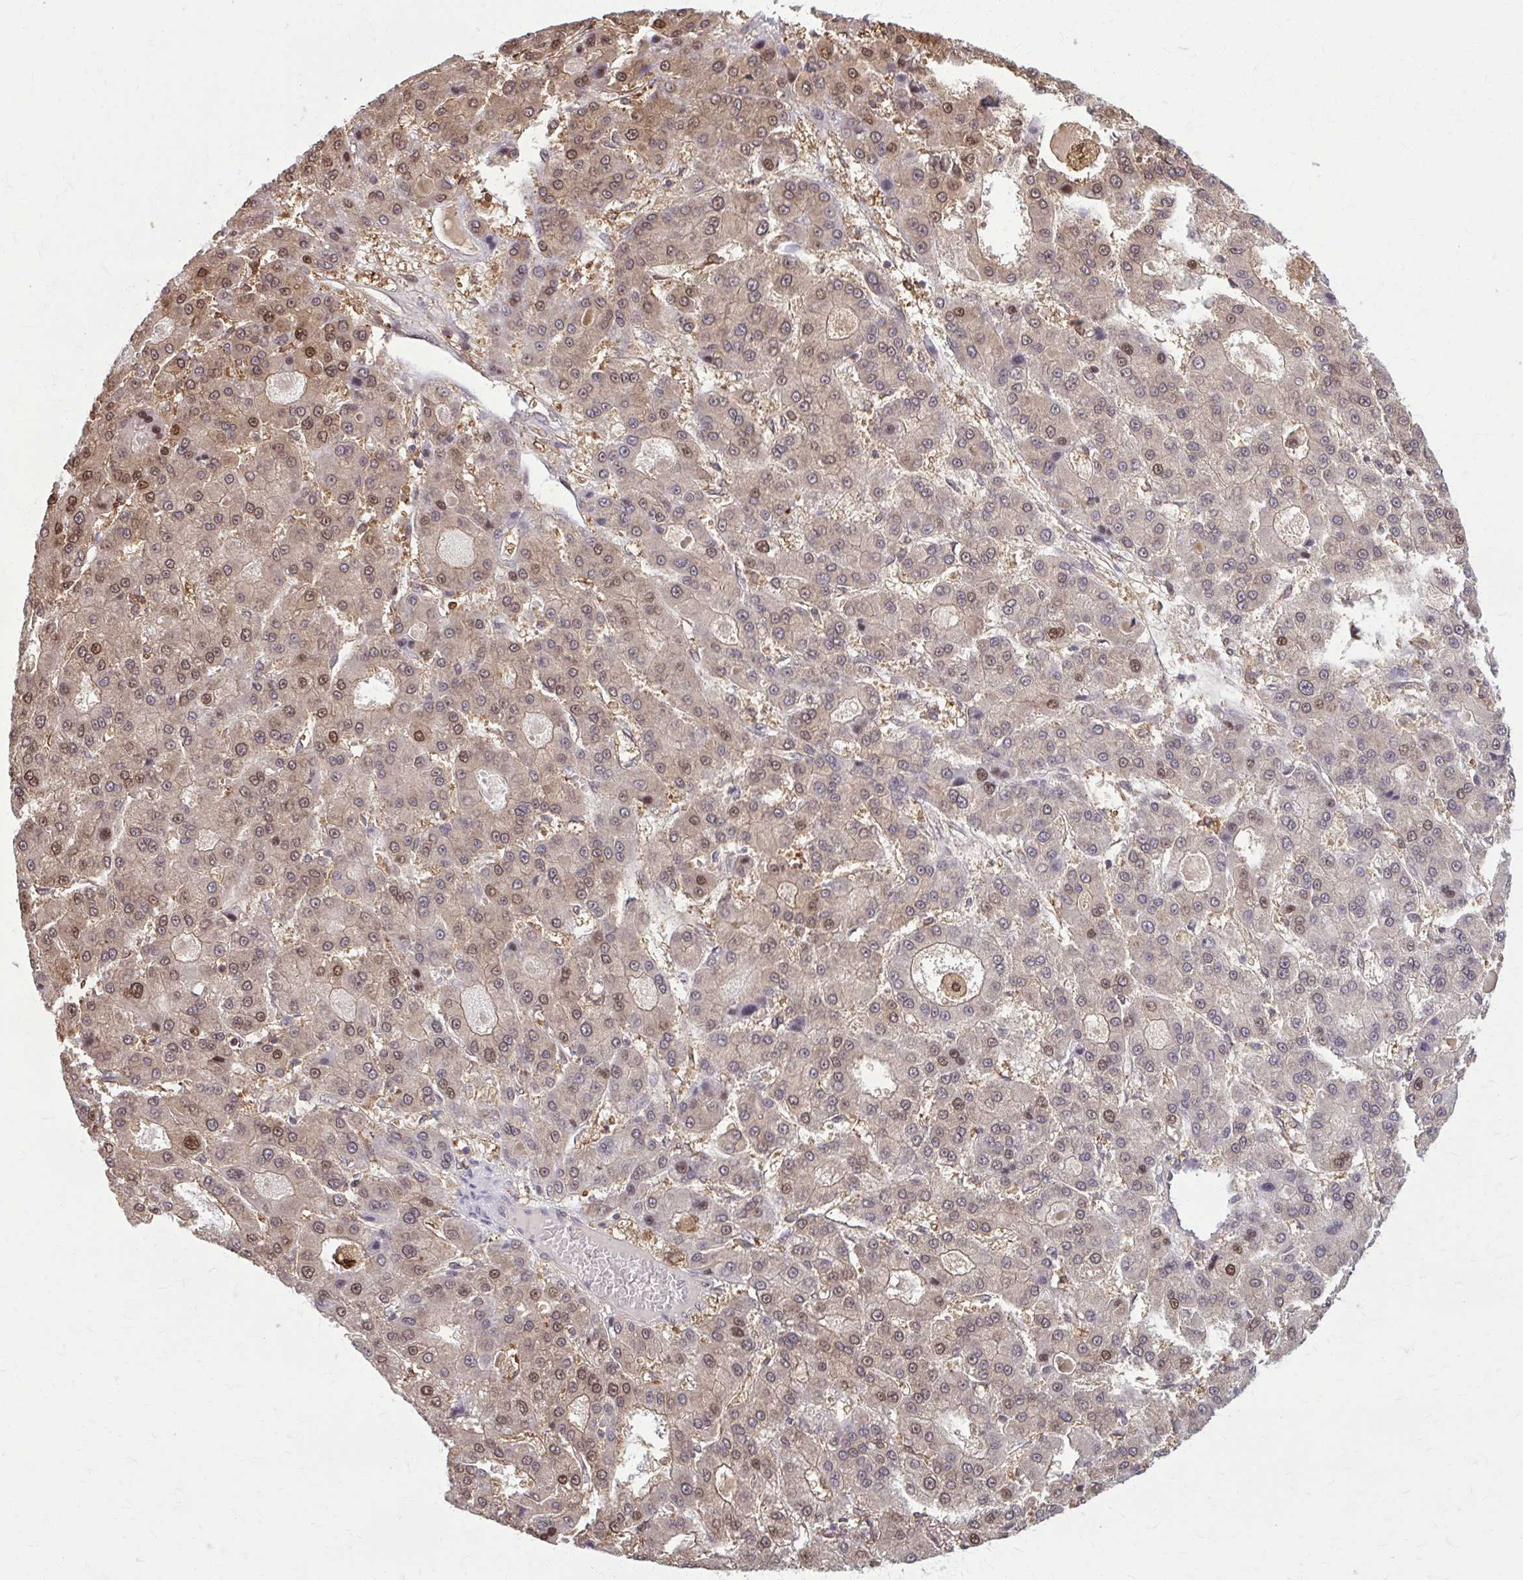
{"staining": {"intensity": "moderate", "quantity": ">75%", "location": "cytoplasmic/membranous,nuclear"}, "tissue": "liver cancer", "cell_type": "Tumor cells", "image_type": "cancer", "snomed": [{"axis": "morphology", "description": "Carcinoma, Hepatocellular, NOS"}, {"axis": "topography", "description": "Liver"}], "caption": "Brown immunohistochemical staining in human liver hepatocellular carcinoma displays moderate cytoplasmic/membranous and nuclear expression in about >75% of tumor cells.", "gene": "MDH1", "patient": {"sex": "male", "age": 70}}